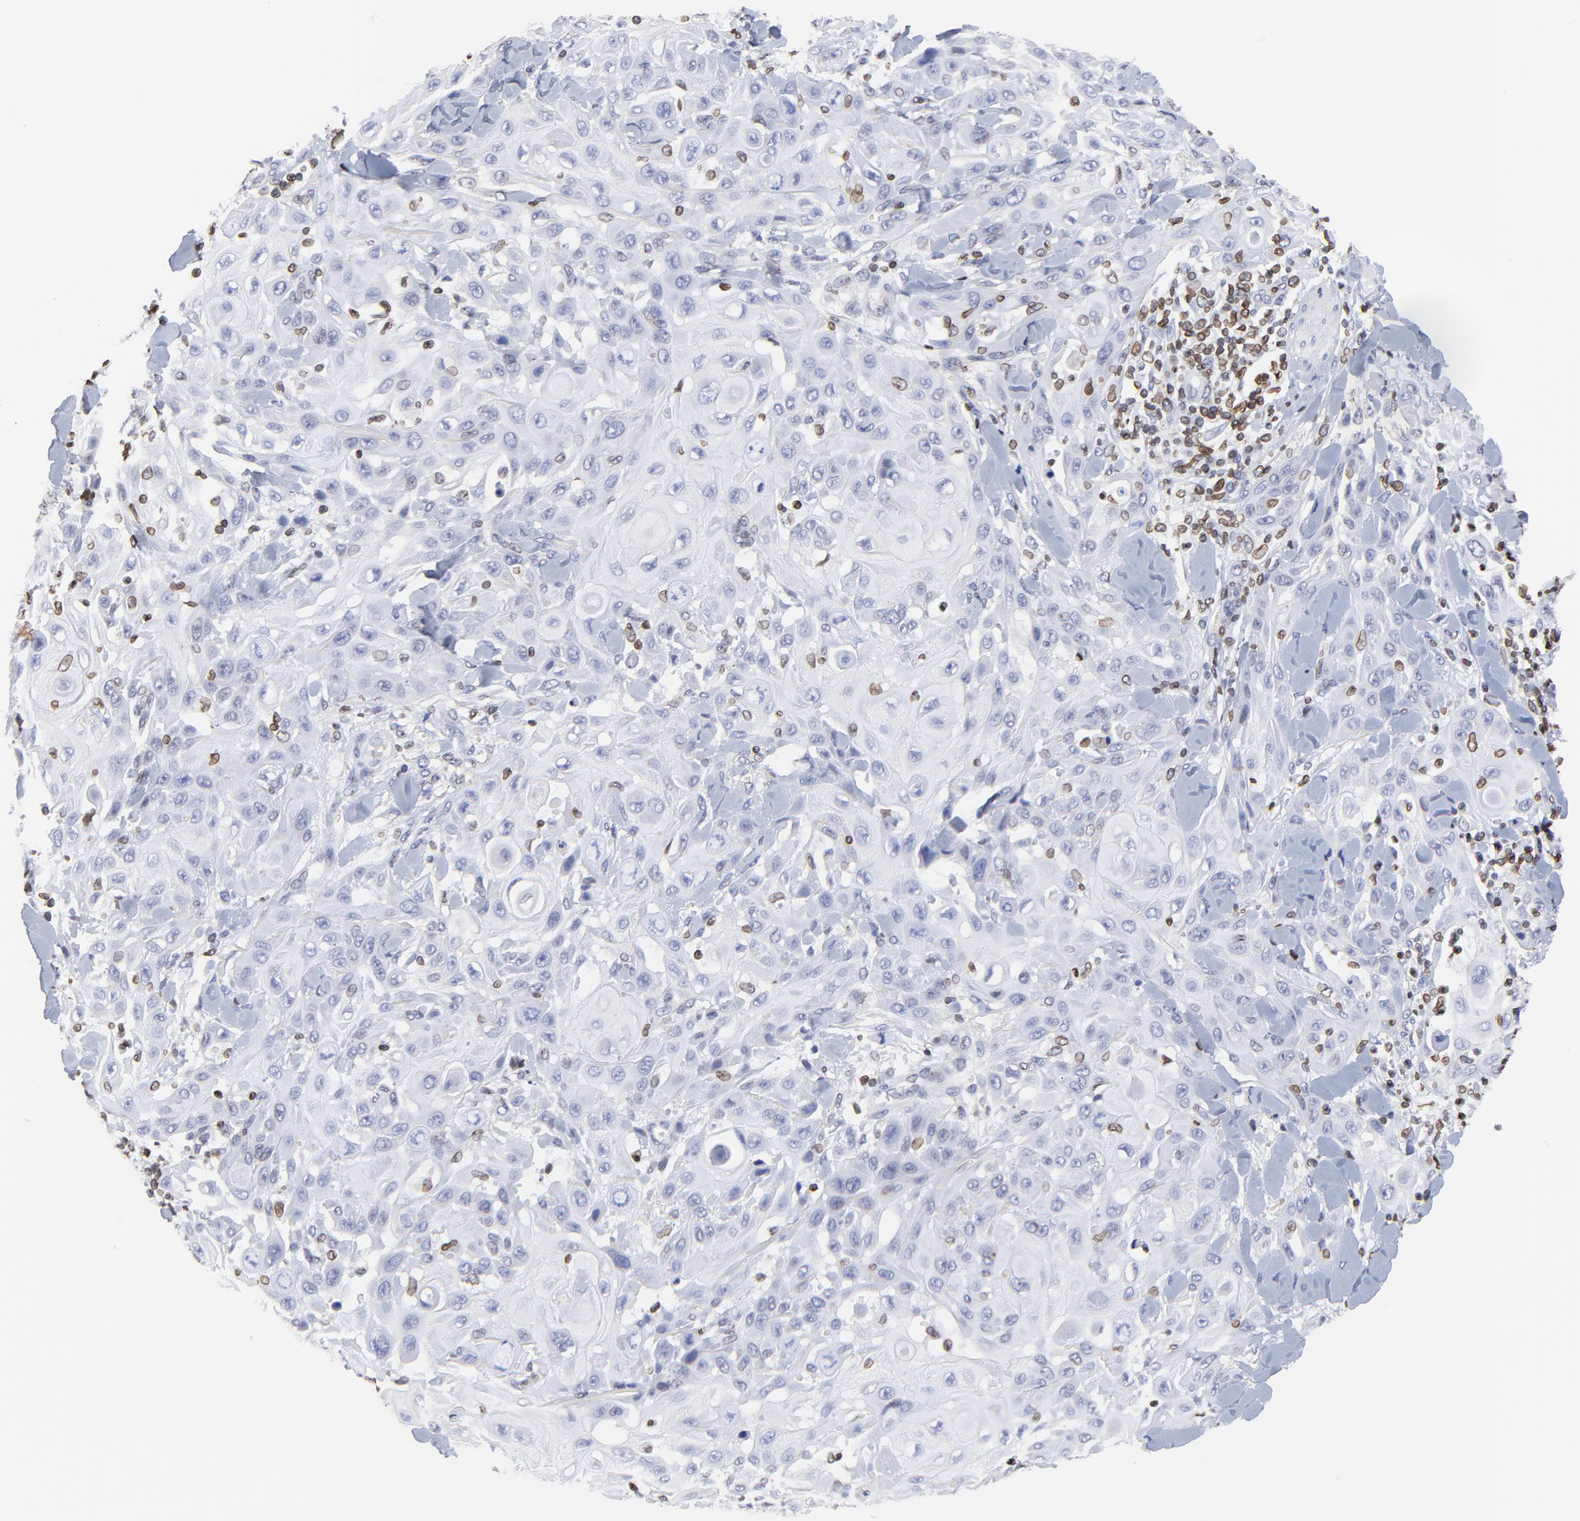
{"staining": {"intensity": "moderate", "quantity": "<25%", "location": "cytoplasmic/membranous,nuclear"}, "tissue": "skin cancer", "cell_type": "Tumor cells", "image_type": "cancer", "snomed": [{"axis": "morphology", "description": "Squamous cell carcinoma, NOS"}, {"axis": "topography", "description": "Skin"}], "caption": "An immunohistochemistry (IHC) image of tumor tissue is shown. Protein staining in brown shows moderate cytoplasmic/membranous and nuclear positivity in skin cancer within tumor cells. The protein of interest is stained brown, and the nuclei are stained in blue (DAB IHC with brightfield microscopy, high magnification).", "gene": "THAP7", "patient": {"sex": "male", "age": 24}}